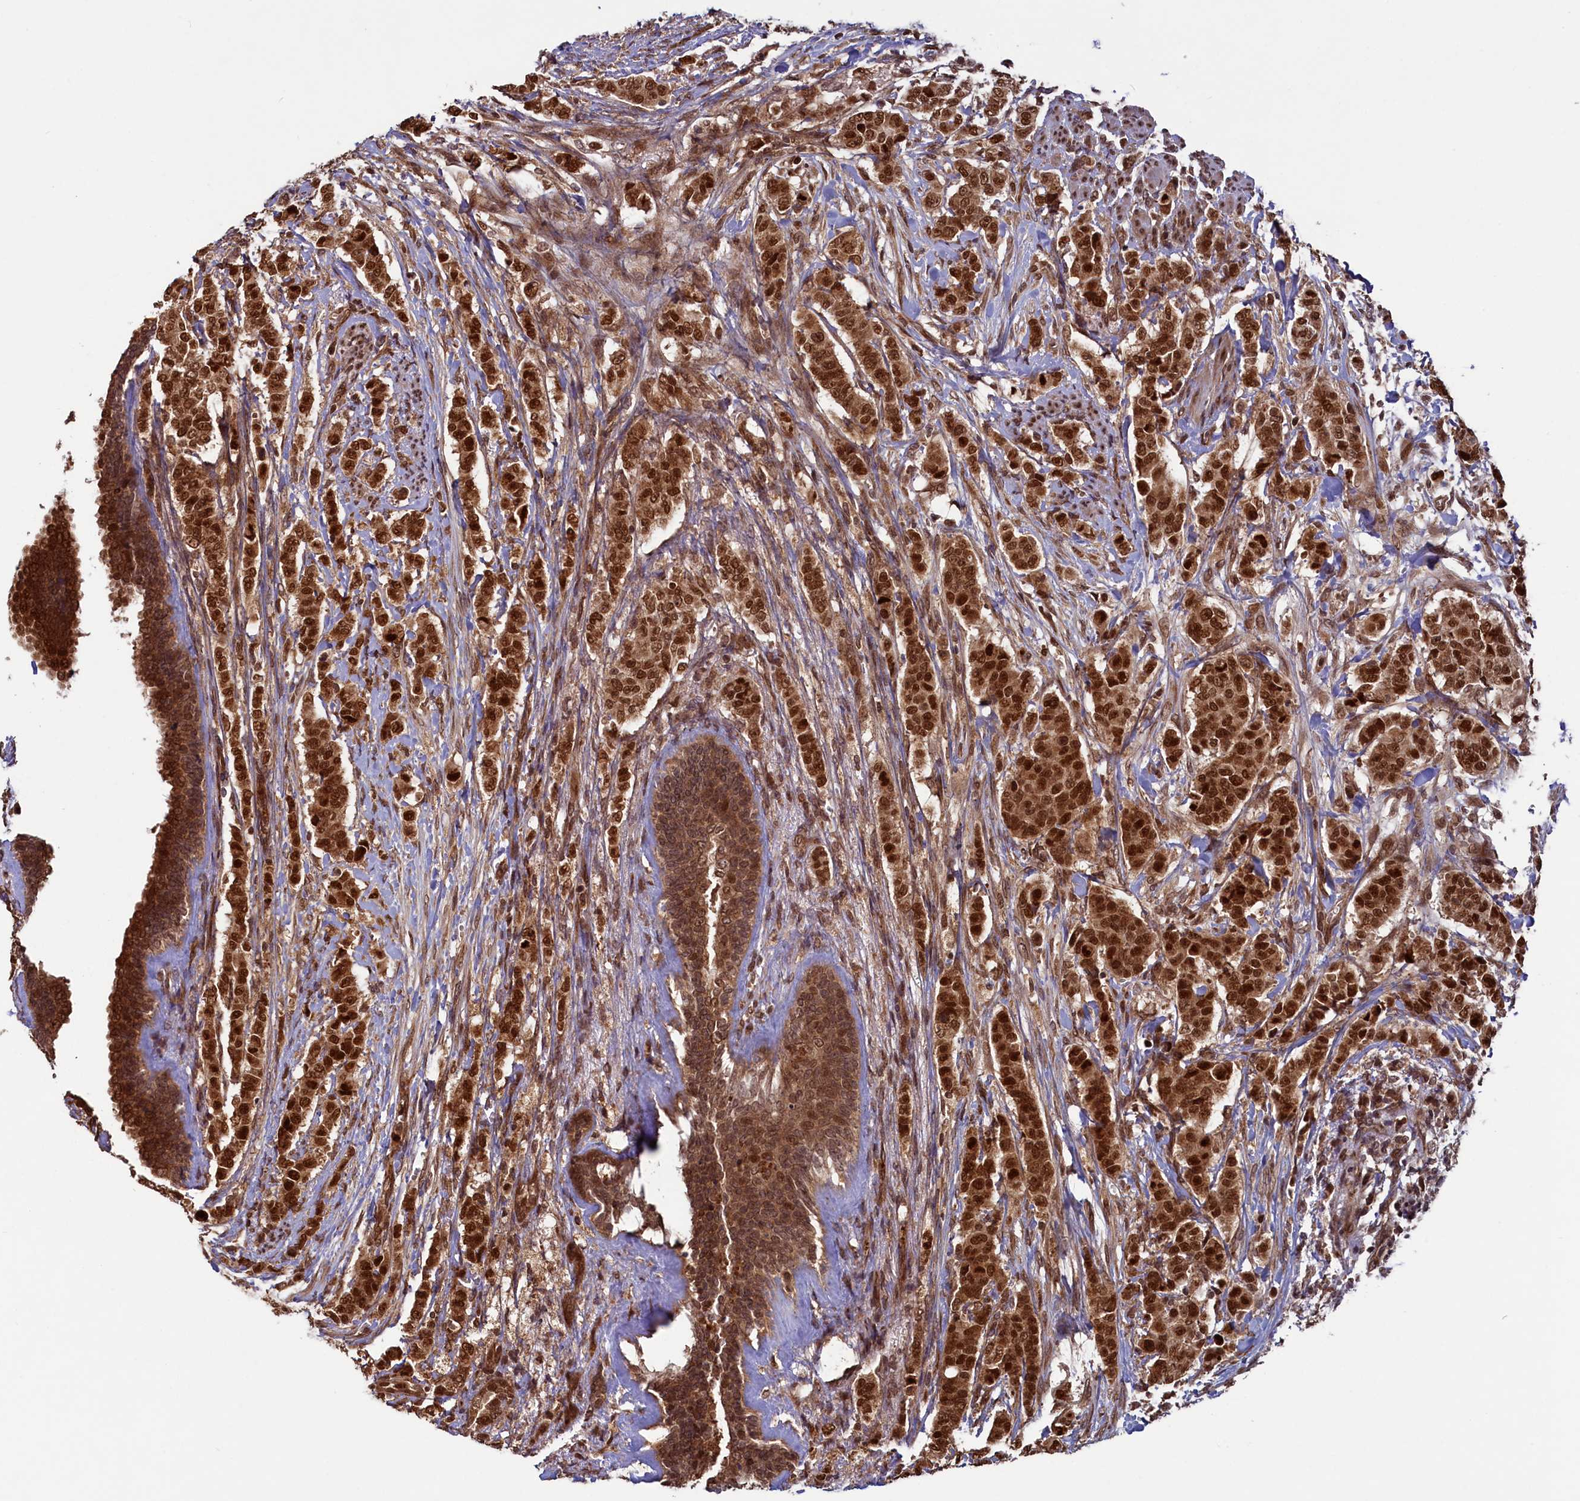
{"staining": {"intensity": "strong", "quantity": ">75%", "location": "cytoplasmic/membranous,nuclear"}, "tissue": "breast cancer", "cell_type": "Tumor cells", "image_type": "cancer", "snomed": [{"axis": "morphology", "description": "Duct carcinoma"}, {"axis": "topography", "description": "Breast"}], "caption": "This photomicrograph exhibits immunohistochemistry (IHC) staining of human breast cancer, with high strong cytoplasmic/membranous and nuclear expression in about >75% of tumor cells.", "gene": "NAE1", "patient": {"sex": "female", "age": 40}}